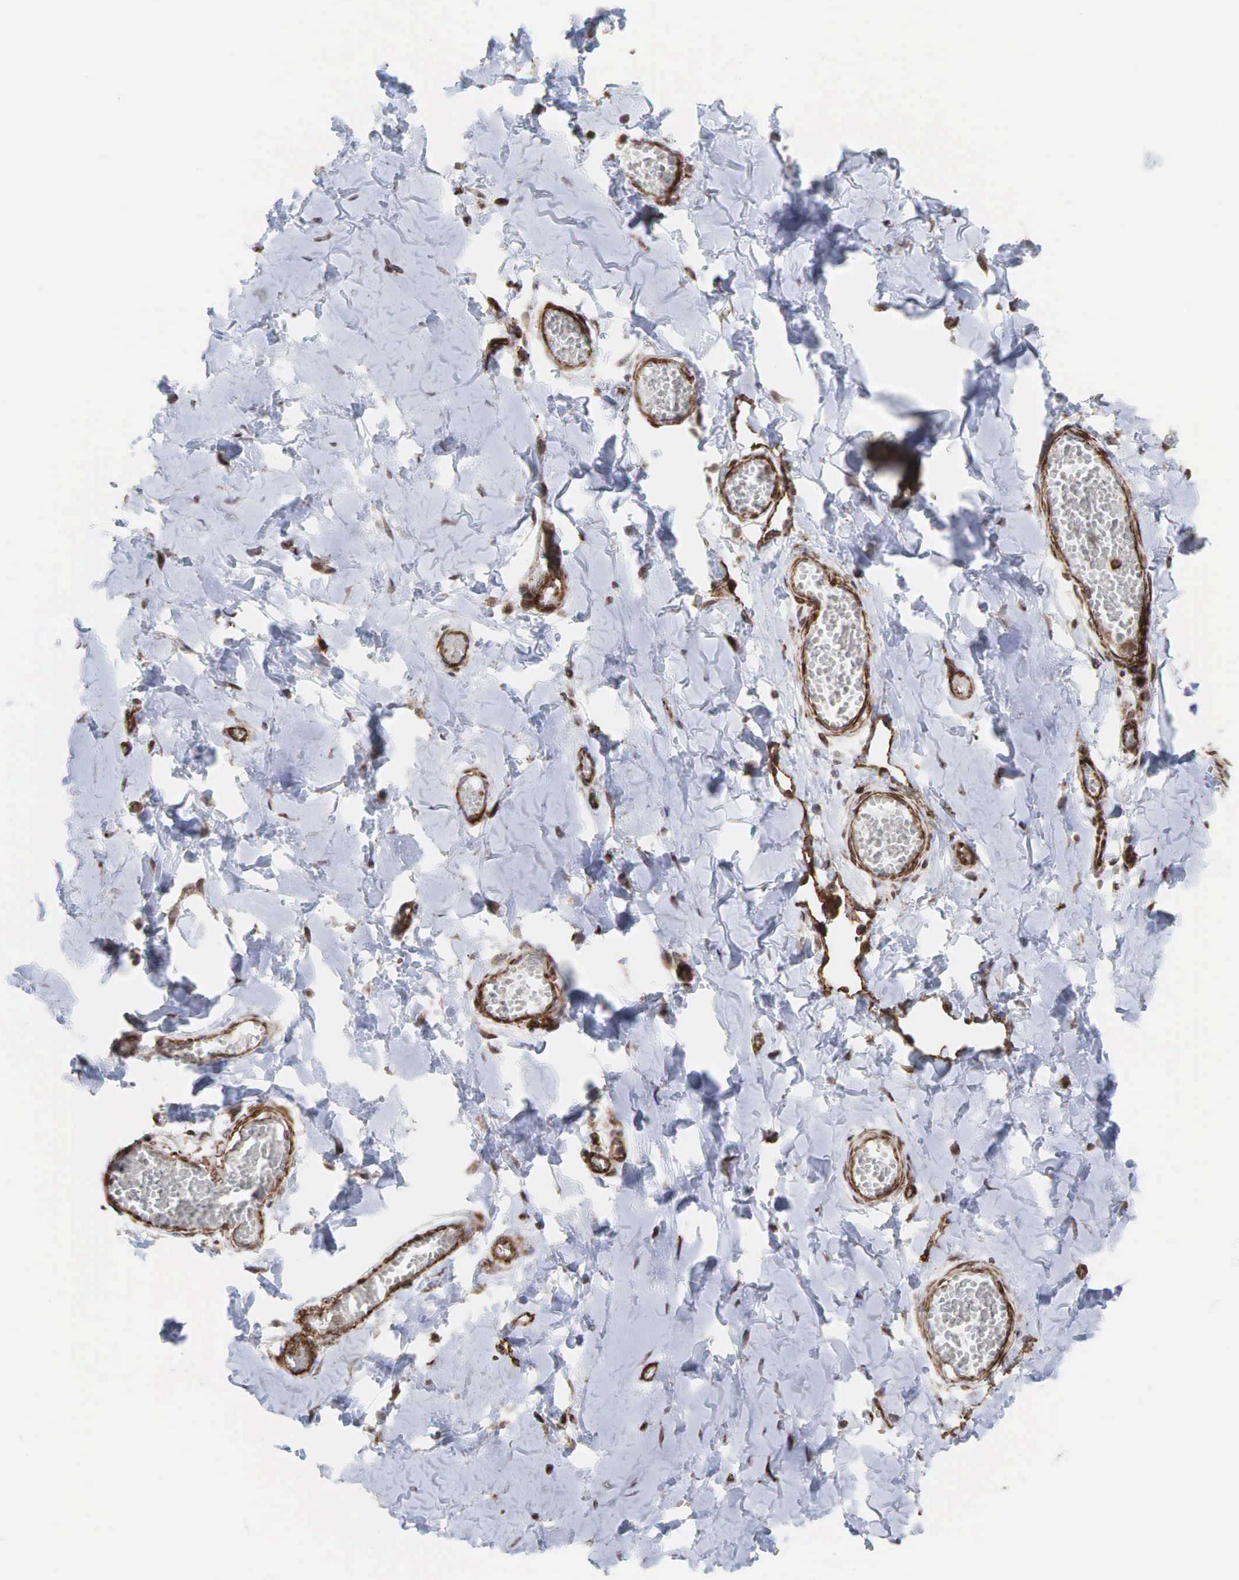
{"staining": {"intensity": "moderate", "quantity": ">75%", "location": "nuclear"}, "tissue": "adipose tissue", "cell_type": "Adipocytes", "image_type": "normal", "snomed": [{"axis": "morphology", "description": "Normal tissue, NOS"}, {"axis": "morphology", "description": "Sarcoma, NOS"}, {"axis": "topography", "description": "Skin"}, {"axis": "topography", "description": "Soft tissue"}], "caption": "A high-resolution photomicrograph shows immunohistochemistry (IHC) staining of normal adipose tissue, which shows moderate nuclear positivity in about >75% of adipocytes. (brown staining indicates protein expression, while blue staining denotes nuclei).", "gene": "GPRASP1", "patient": {"sex": "female", "age": 51}}